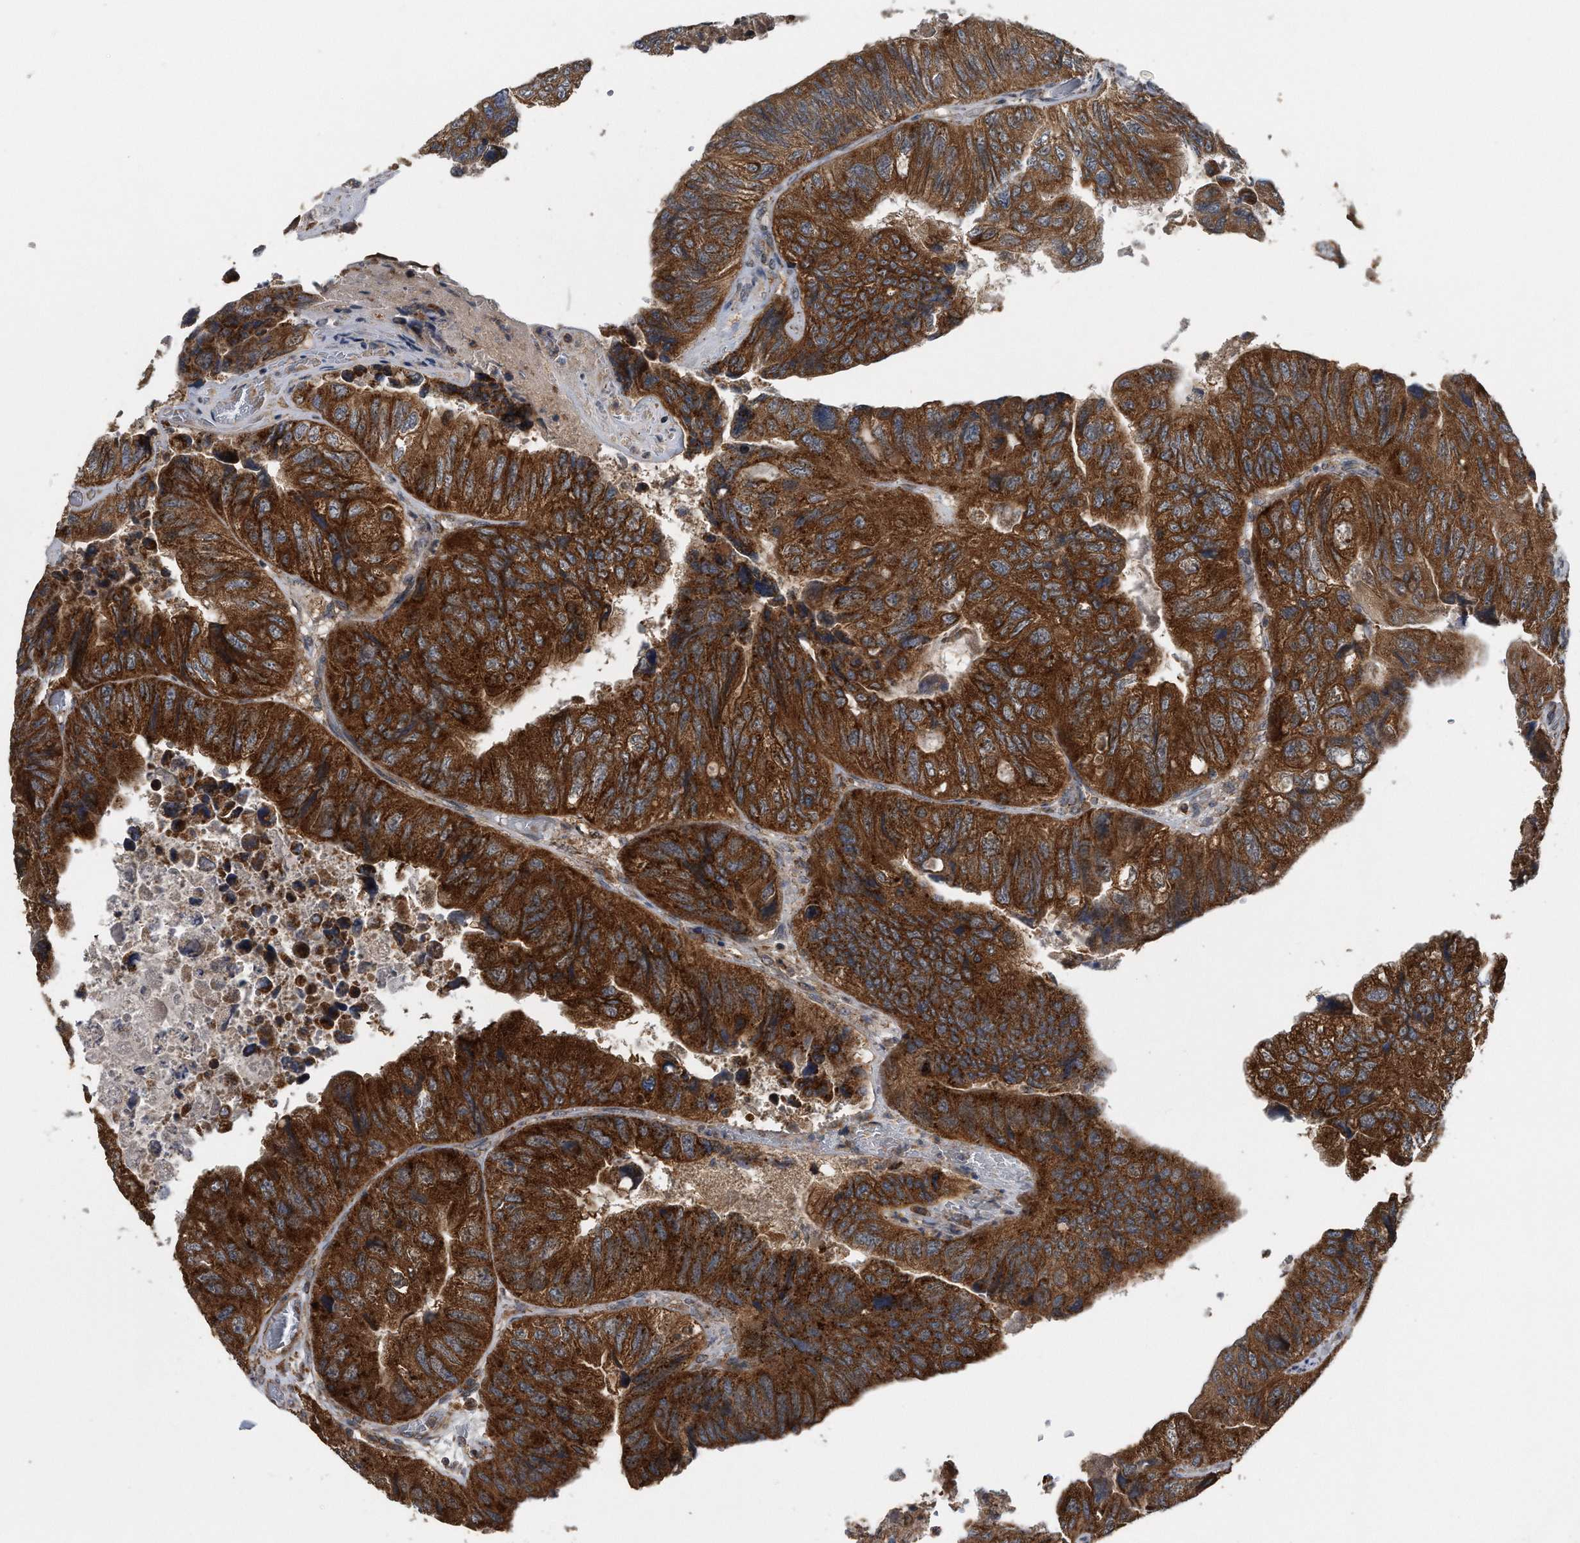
{"staining": {"intensity": "strong", "quantity": ">75%", "location": "cytoplasmic/membranous"}, "tissue": "colorectal cancer", "cell_type": "Tumor cells", "image_type": "cancer", "snomed": [{"axis": "morphology", "description": "Adenocarcinoma, NOS"}, {"axis": "topography", "description": "Rectum"}], "caption": "About >75% of tumor cells in human adenocarcinoma (colorectal) reveal strong cytoplasmic/membranous protein positivity as visualized by brown immunohistochemical staining.", "gene": "ALPK2", "patient": {"sex": "male", "age": 63}}